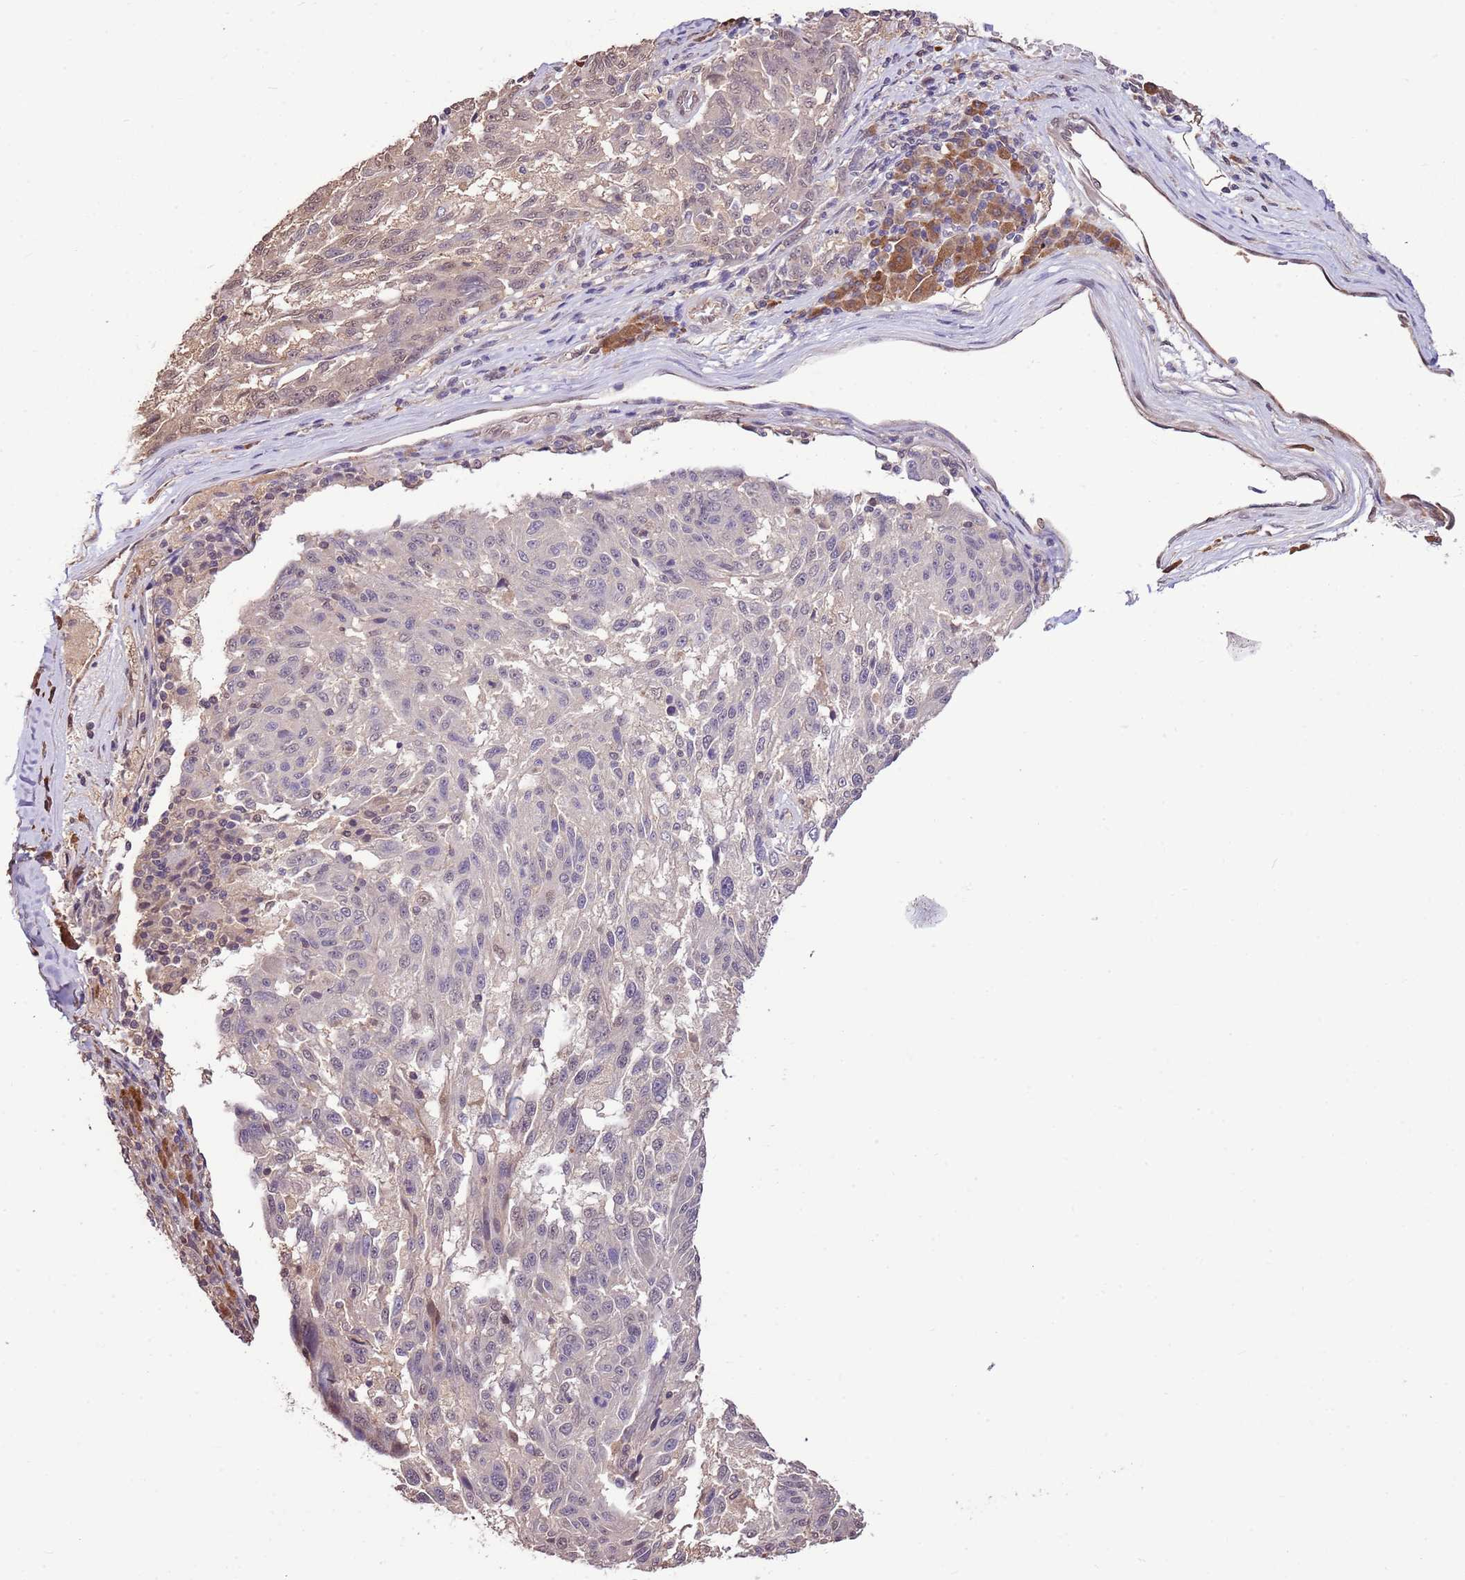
{"staining": {"intensity": "weak", "quantity": "<25%", "location": "cytoplasmic/membranous"}, "tissue": "melanoma", "cell_type": "Tumor cells", "image_type": "cancer", "snomed": [{"axis": "morphology", "description": "Malignant melanoma, NOS"}, {"axis": "topography", "description": "Skin"}], "caption": "Melanoma was stained to show a protein in brown. There is no significant staining in tumor cells. (DAB IHC with hematoxylin counter stain).", "gene": "BBS5", "patient": {"sex": "male", "age": 53}}